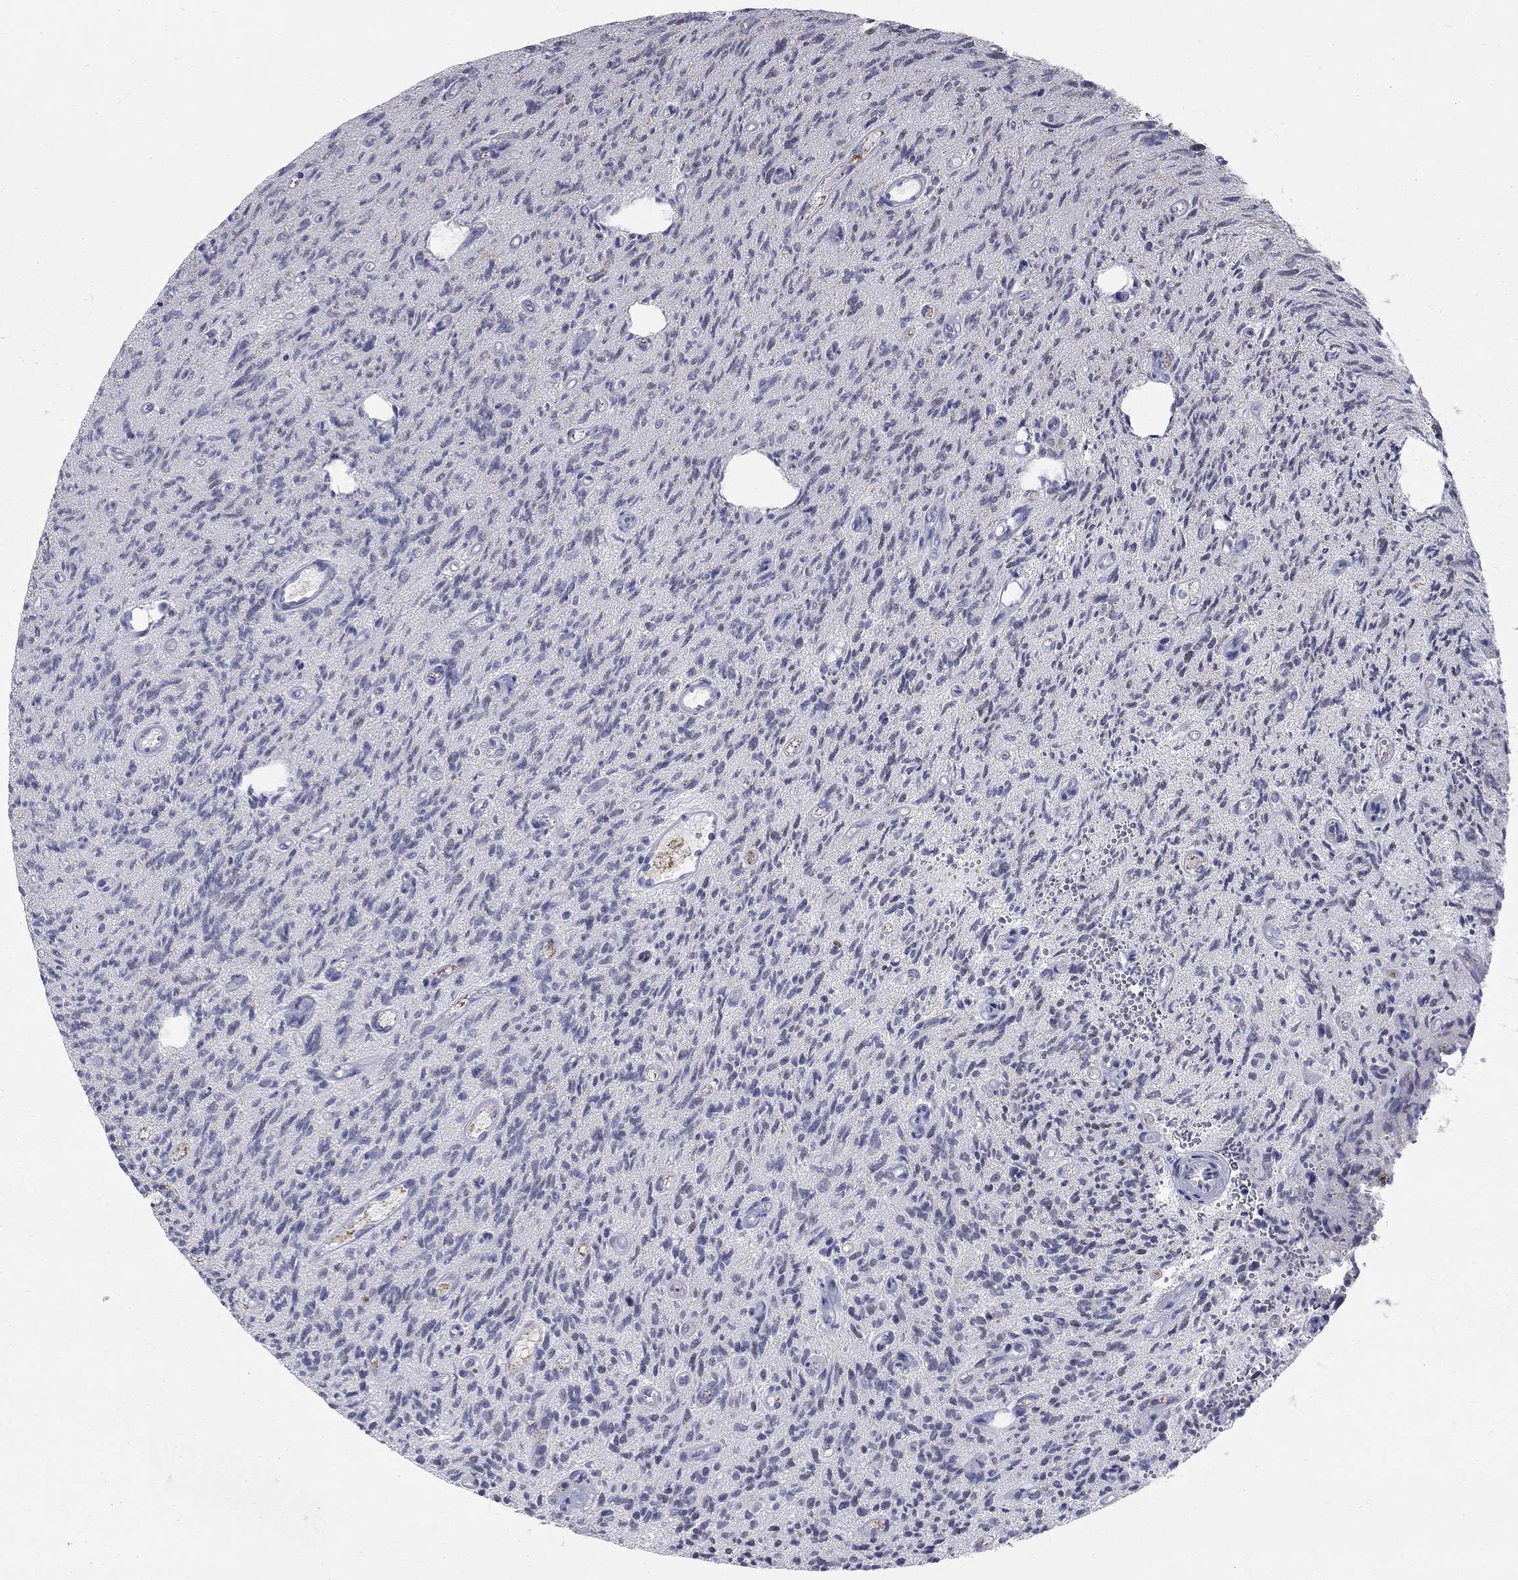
{"staining": {"intensity": "strong", "quantity": "<25%", "location": "nuclear"}, "tissue": "glioma", "cell_type": "Tumor cells", "image_type": "cancer", "snomed": [{"axis": "morphology", "description": "Glioma, malignant, High grade"}, {"axis": "topography", "description": "Brain"}], "caption": "Immunohistochemistry micrograph of neoplastic tissue: malignant glioma (high-grade) stained using immunohistochemistry exhibits medium levels of strong protein expression localized specifically in the nuclear of tumor cells, appearing as a nuclear brown color.", "gene": "GCFC2", "patient": {"sex": "male", "age": 64}}